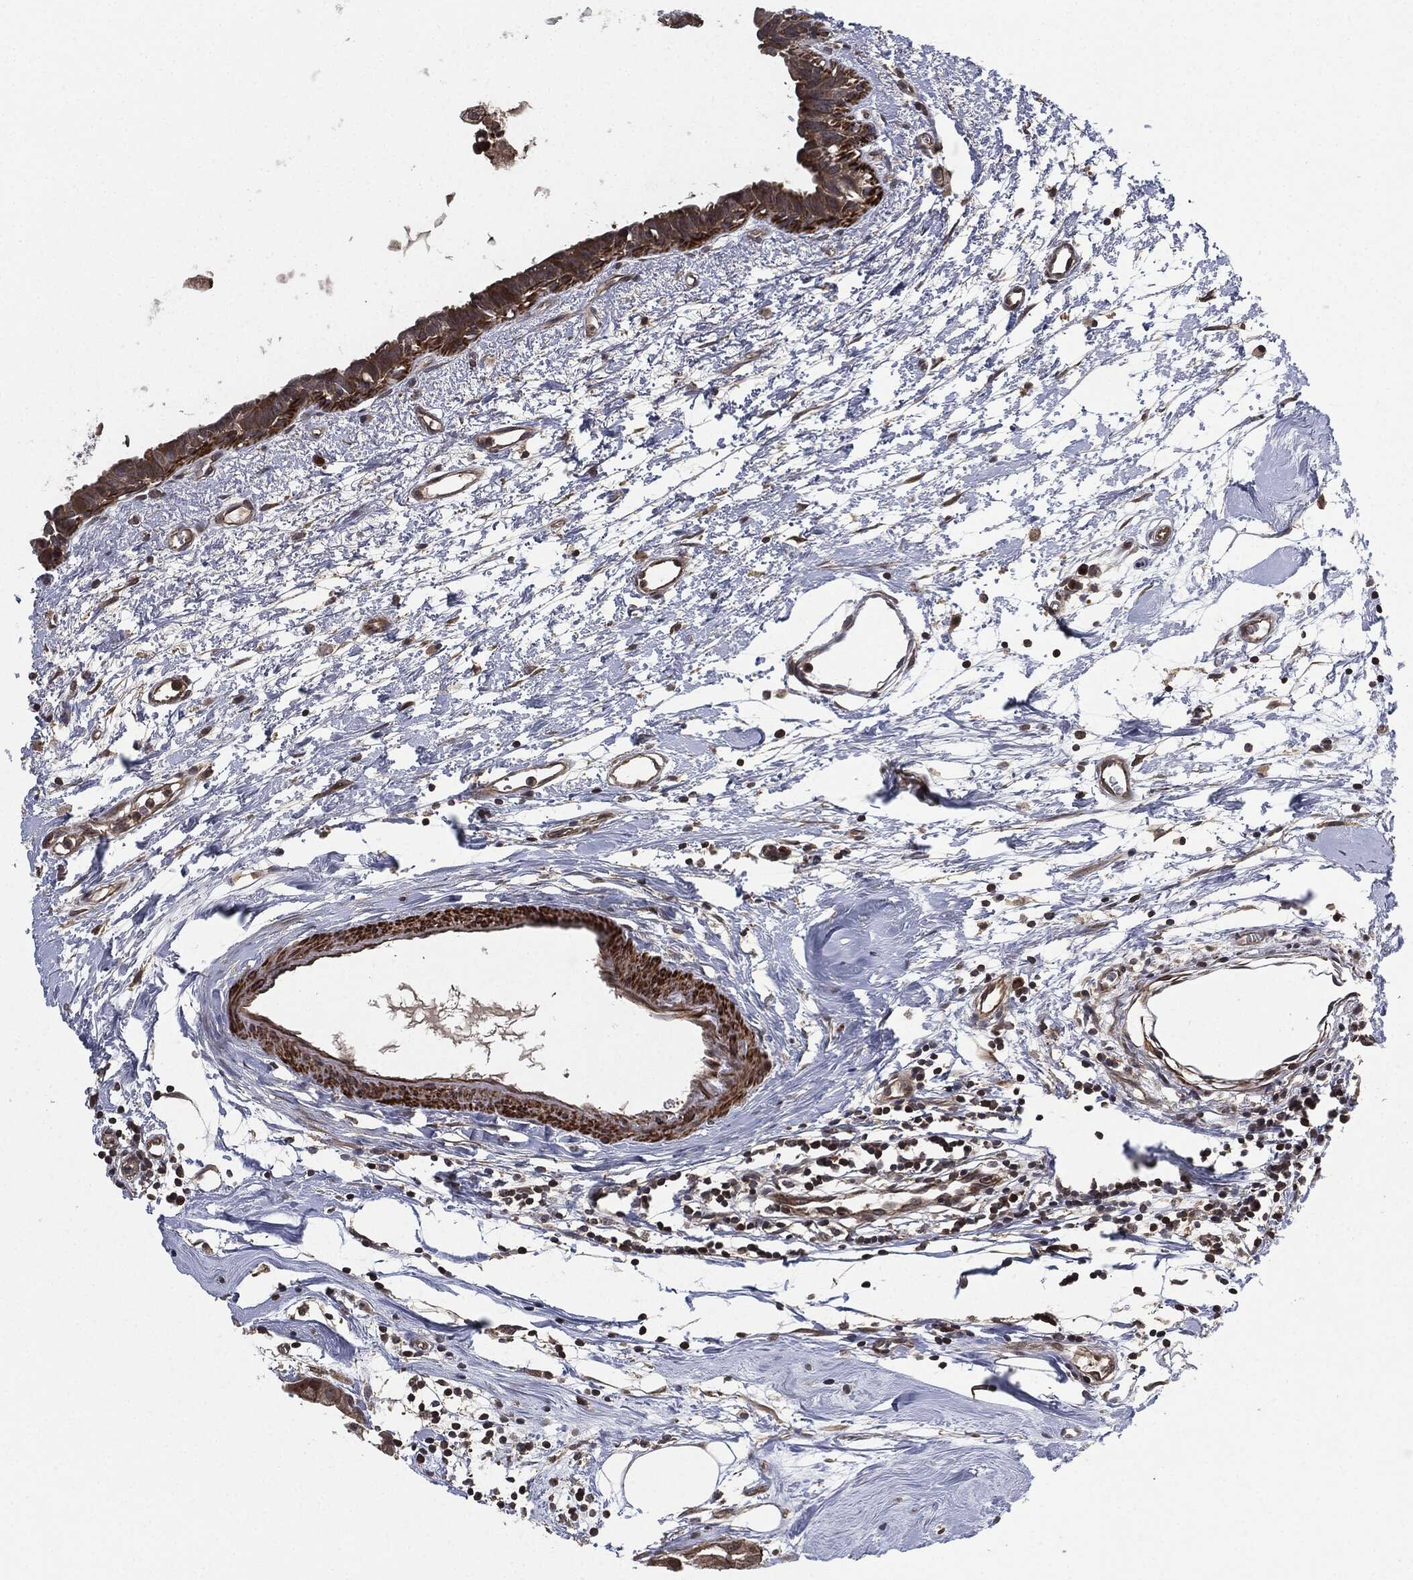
{"staining": {"intensity": "weak", "quantity": ">75%", "location": "cytoplasmic/membranous"}, "tissue": "breast cancer", "cell_type": "Tumor cells", "image_type": "cancer", "snomed": [{"axis": "morphology", "description": "Normal tissue, NOS"}, {"axis": "morphology", "description": "Duct carcinoma"}, {"axis": "topography", "description": "Breast"}], "caption": "Approximately >75% of tumor cells in human infiltrating ductal carcinoma (breast) reveal weak cytoplasmic/membranous protein positivity as visualized by brown immunohistochemical staining.", "gene": "UBR1", "patient": {"sex": "female", "age": 40}}